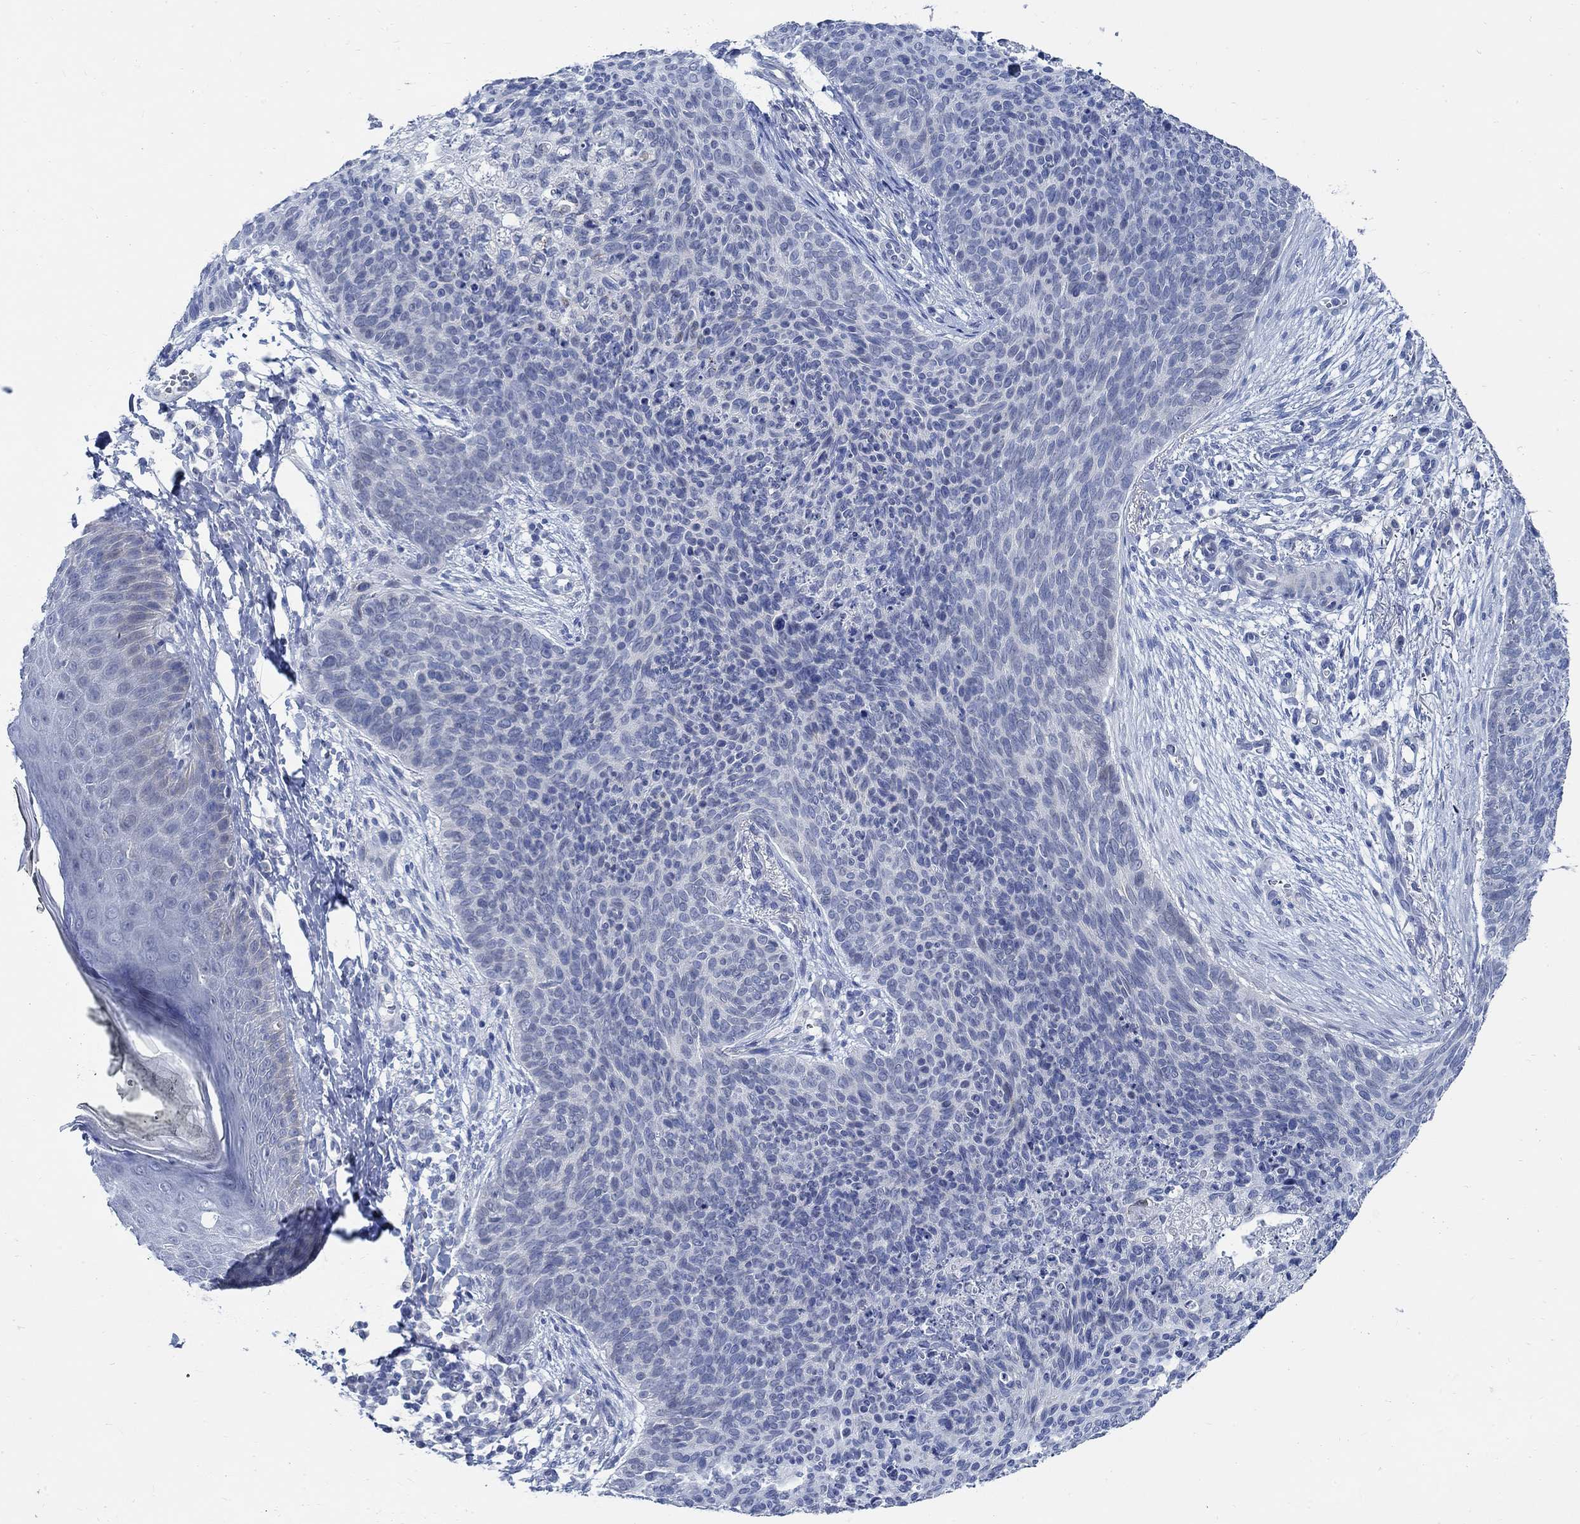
{"staining": {"intensity": "negative", "quantity": "none", "location": "none"}, "tissue": "skin cancer", "cell_type": "Tumor cells", "image_type": "cancer", "snomed": [{"axis": "morphology", "description": "Basal cell carcinoma"}, {"axis": "topography", "description": "Skin"}], "caption": "The micrograph displays no staining of tumor cells in skin cancer.", "gene": "CAMK2N1", "patient": {"sex": "male", "age": 64}}